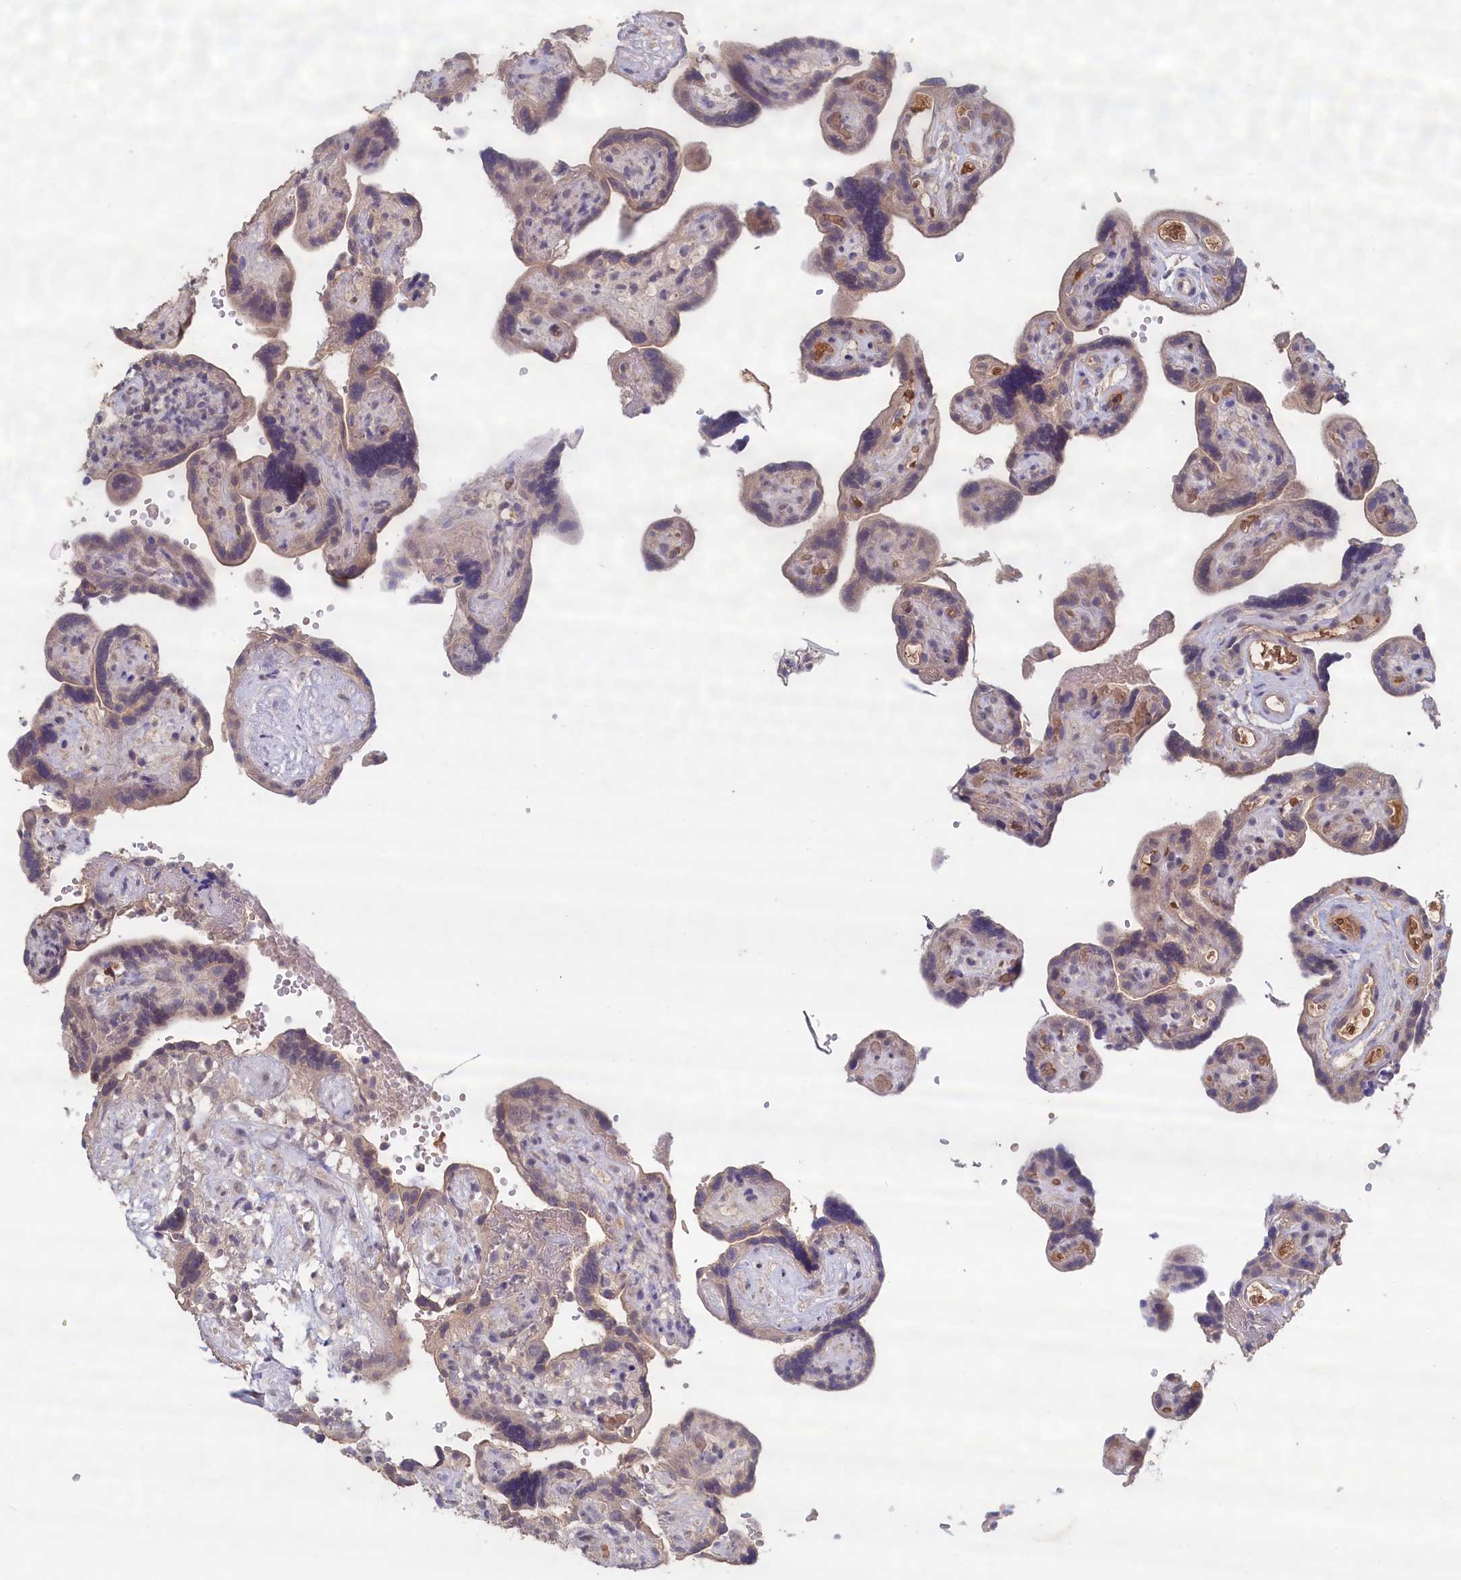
{"staining": {"intensity": "negative", "quantity": "none", "location": "none"}, "tissue": "placenta", "cell_type": "Decidual cells", "image_type": "normal", "snomed": [{"axis": "morphology", "description": "Normal tissue, NOS"}, {"axis": "topography", "description": "Placenta"}], "caption": "High magnification brightfield microscopy of normal placenta stained with DAB (3,3'-diaminobenzidine) (brown) and counterstained with hematoxylin (blue): decidual cells show no significant staining.", "gene": "CELF5", "patient": {"sex": "female", "age": 30}}